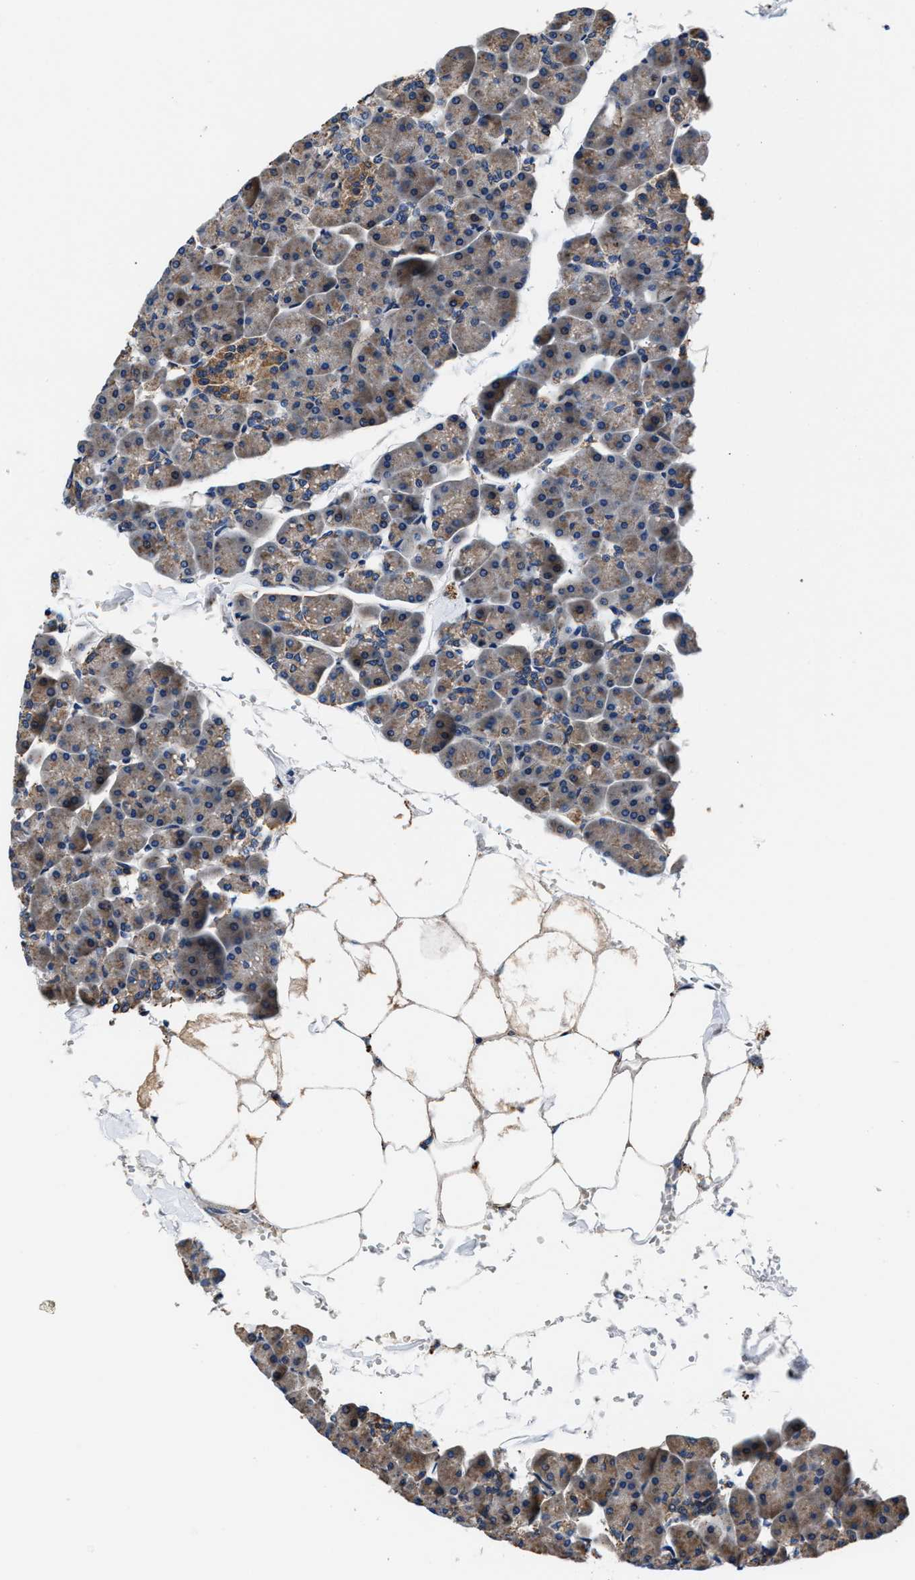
{"staining": {"intensity": "moderate", "quantity": ">75%", "location": "cytoplasmic/membranous"}, "tissue": "pancreas", "cell_type": "Exocrine glandular cells", "image_type": "normal", "snomed": [{"axis": "morphology", "description": "Normal tissue, NOS"}, {"axis": "topography", "description": "Pancreas"}], "caption": "Immunohistochemistry micrograph of normal pancreas stained for a protein (brown), which displays medium levels of moderate cytoplasmic/membranous positivity in approximately >75% of exocrine glandular cells.", "gene": "PPP1R9B", "patient": {"sex": "male", "age": 35}}